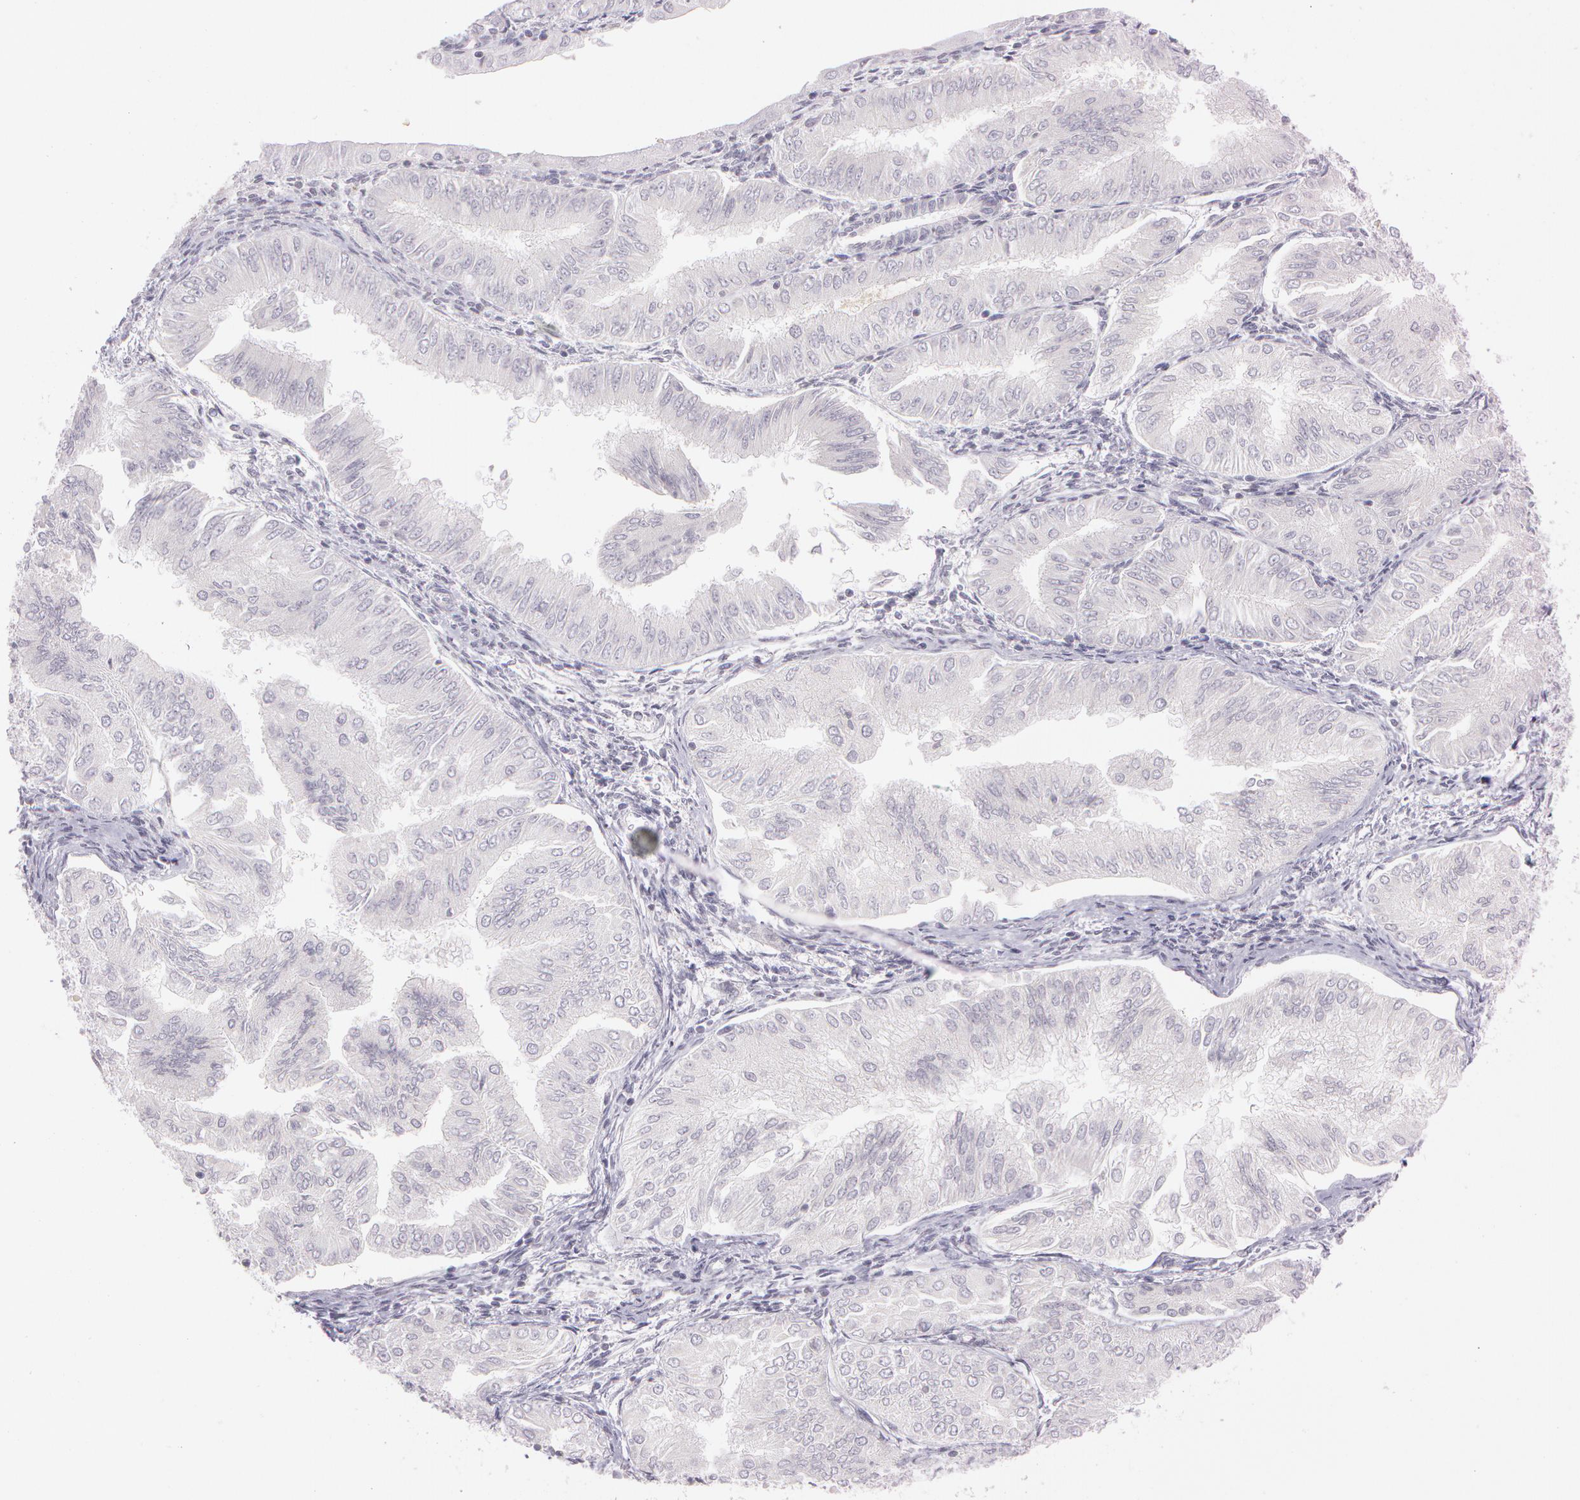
{"staining": {"intensity": "negative", "quantity": "none", "location": "none"}, "tissue": "endometrial cancer", "cell_type": "Tumor cells", "image_type": "cancer", "snomed": [{"axis": "morphology", "description": "Adenocarcinoma, NOS"}, {"axis": "topography", "description": "Endometrium"}], "caption": "Immunohistochemical staining of human adenocarcinoma (endometrial) reveals no significant positivity in tumor cells. (DAB (3,3'-diaminobenzidine) immunohistochemistry (IHC), high magnification).", "gene": "OTC", "patient": {"sex": "female", "age": 53}}